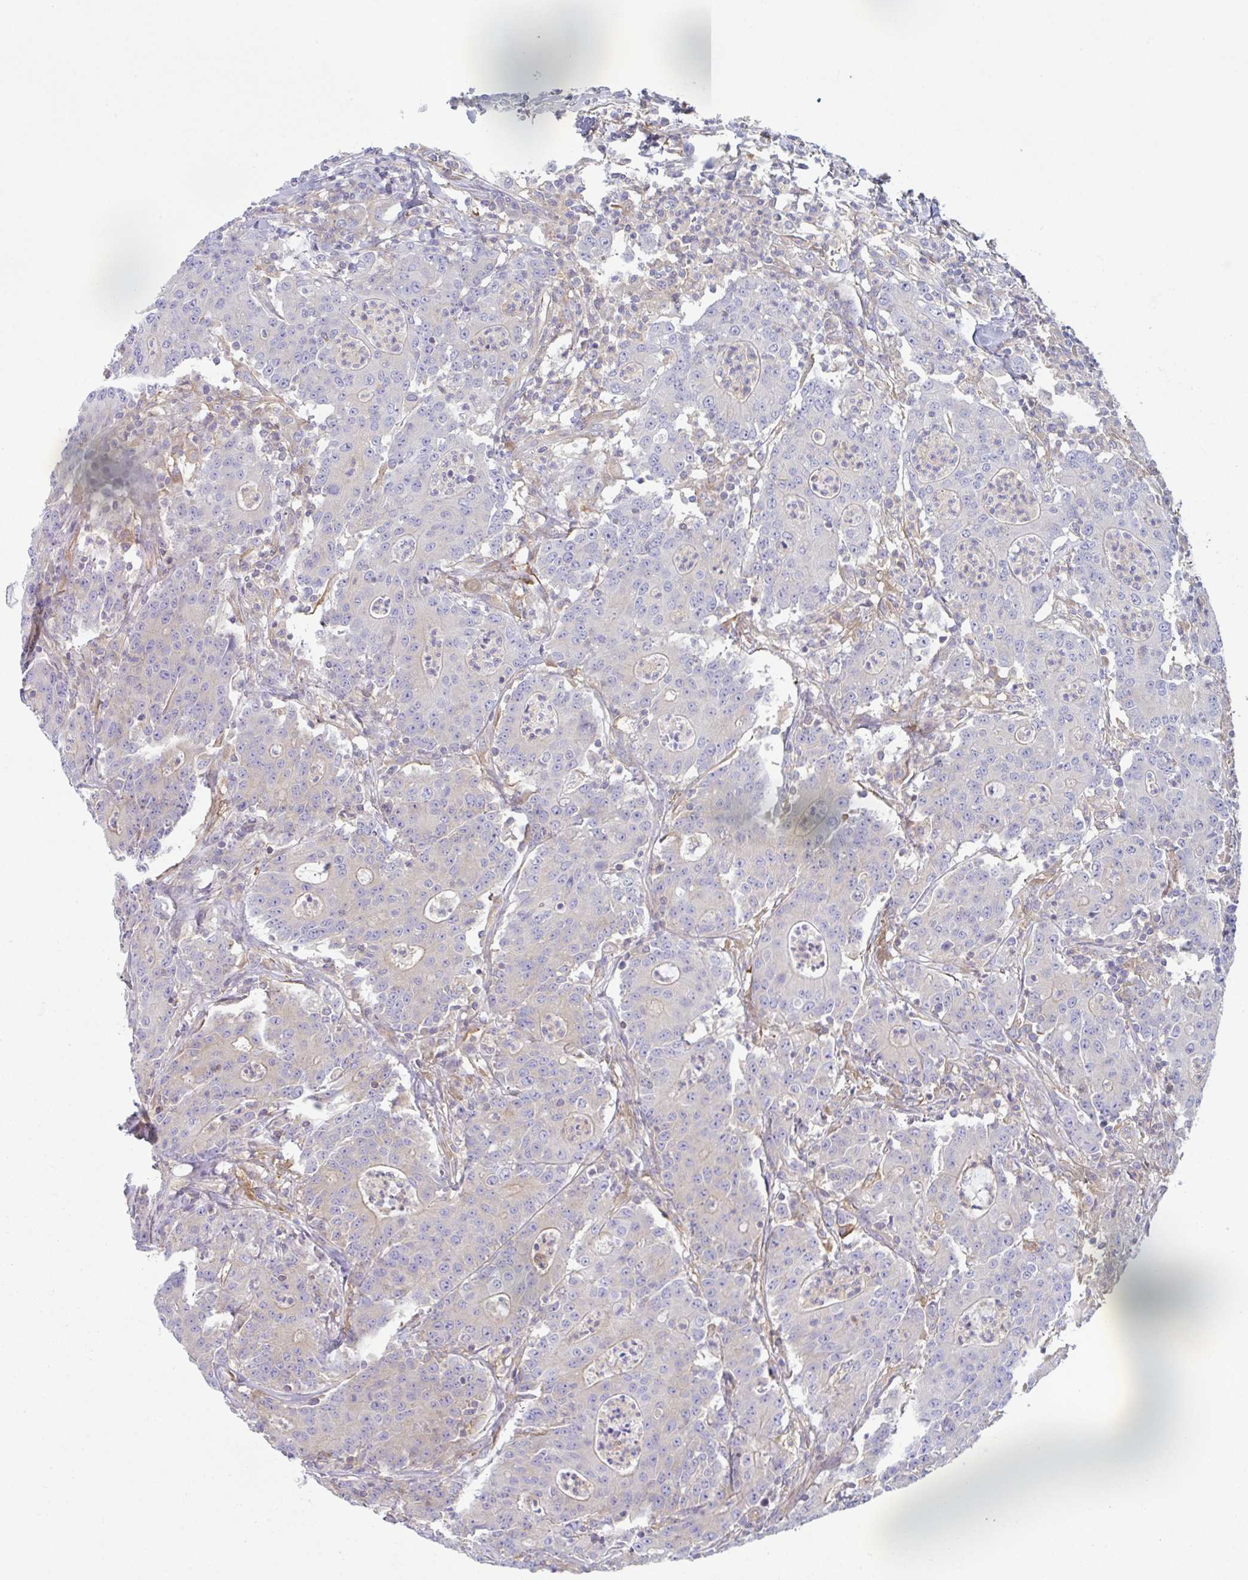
{"staining": {"intensity": "weak", "quantity": "<25%", "location": "cytoplasmic/membranous"}, "tissue": "colorectal cancer", "cell_type": "Tumor cells", "image_type": "cancer", "snomed": [{"axis": "morphology", "description": "Adenocarcinoma, NOS"}, {"axis": "topography", "description": "Colon"}], "caption": "A high-resolution photomicrograph shows IHC staining of colorectal cancer (adenocarcinoma), which shows no significant staining in tumor cells.", "gene": "AMPD2", "patient": {"sex": "male", "age": 83}}